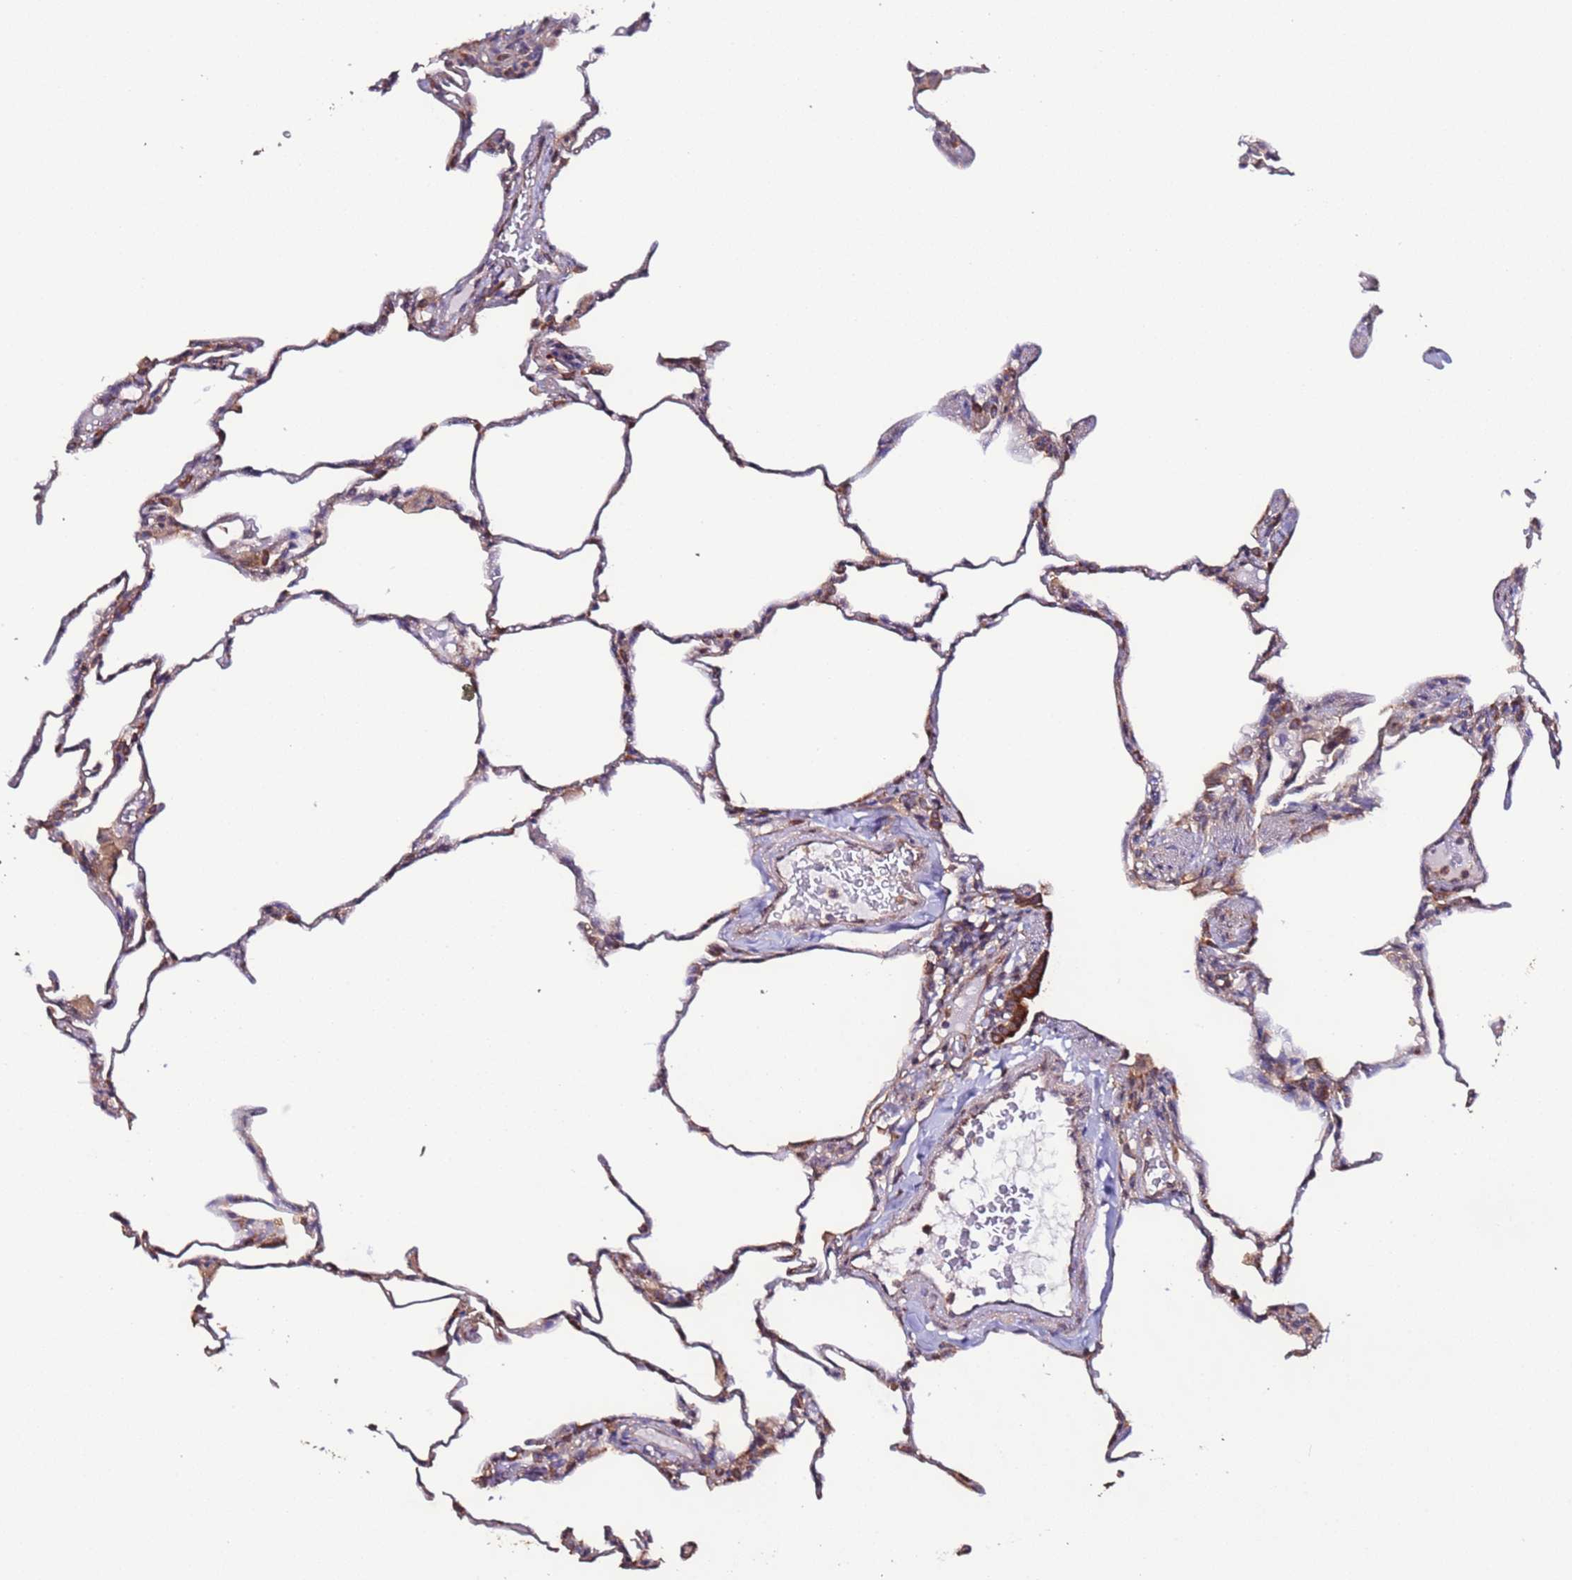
{"staining": {"intensity": "weak", "quantity": "25%-75%", "location": "cytoplasmic/membranous"}, "tissue": "lung", "cell_type": "Alveolar cells", "image_type": "normal", "snomed": [{"axis": "morphology", "description": "Normal tissue, NOS"}, {"axis": "topography", "description": "Lung"}], "caption": "Alveolar cells reveal low levels of weak cytoplasmic/membranous expression in about 25%-75% of cells in benign human lung.", "gene": "SLC41A3", "patient": {"sex": "male", "age": 20}}